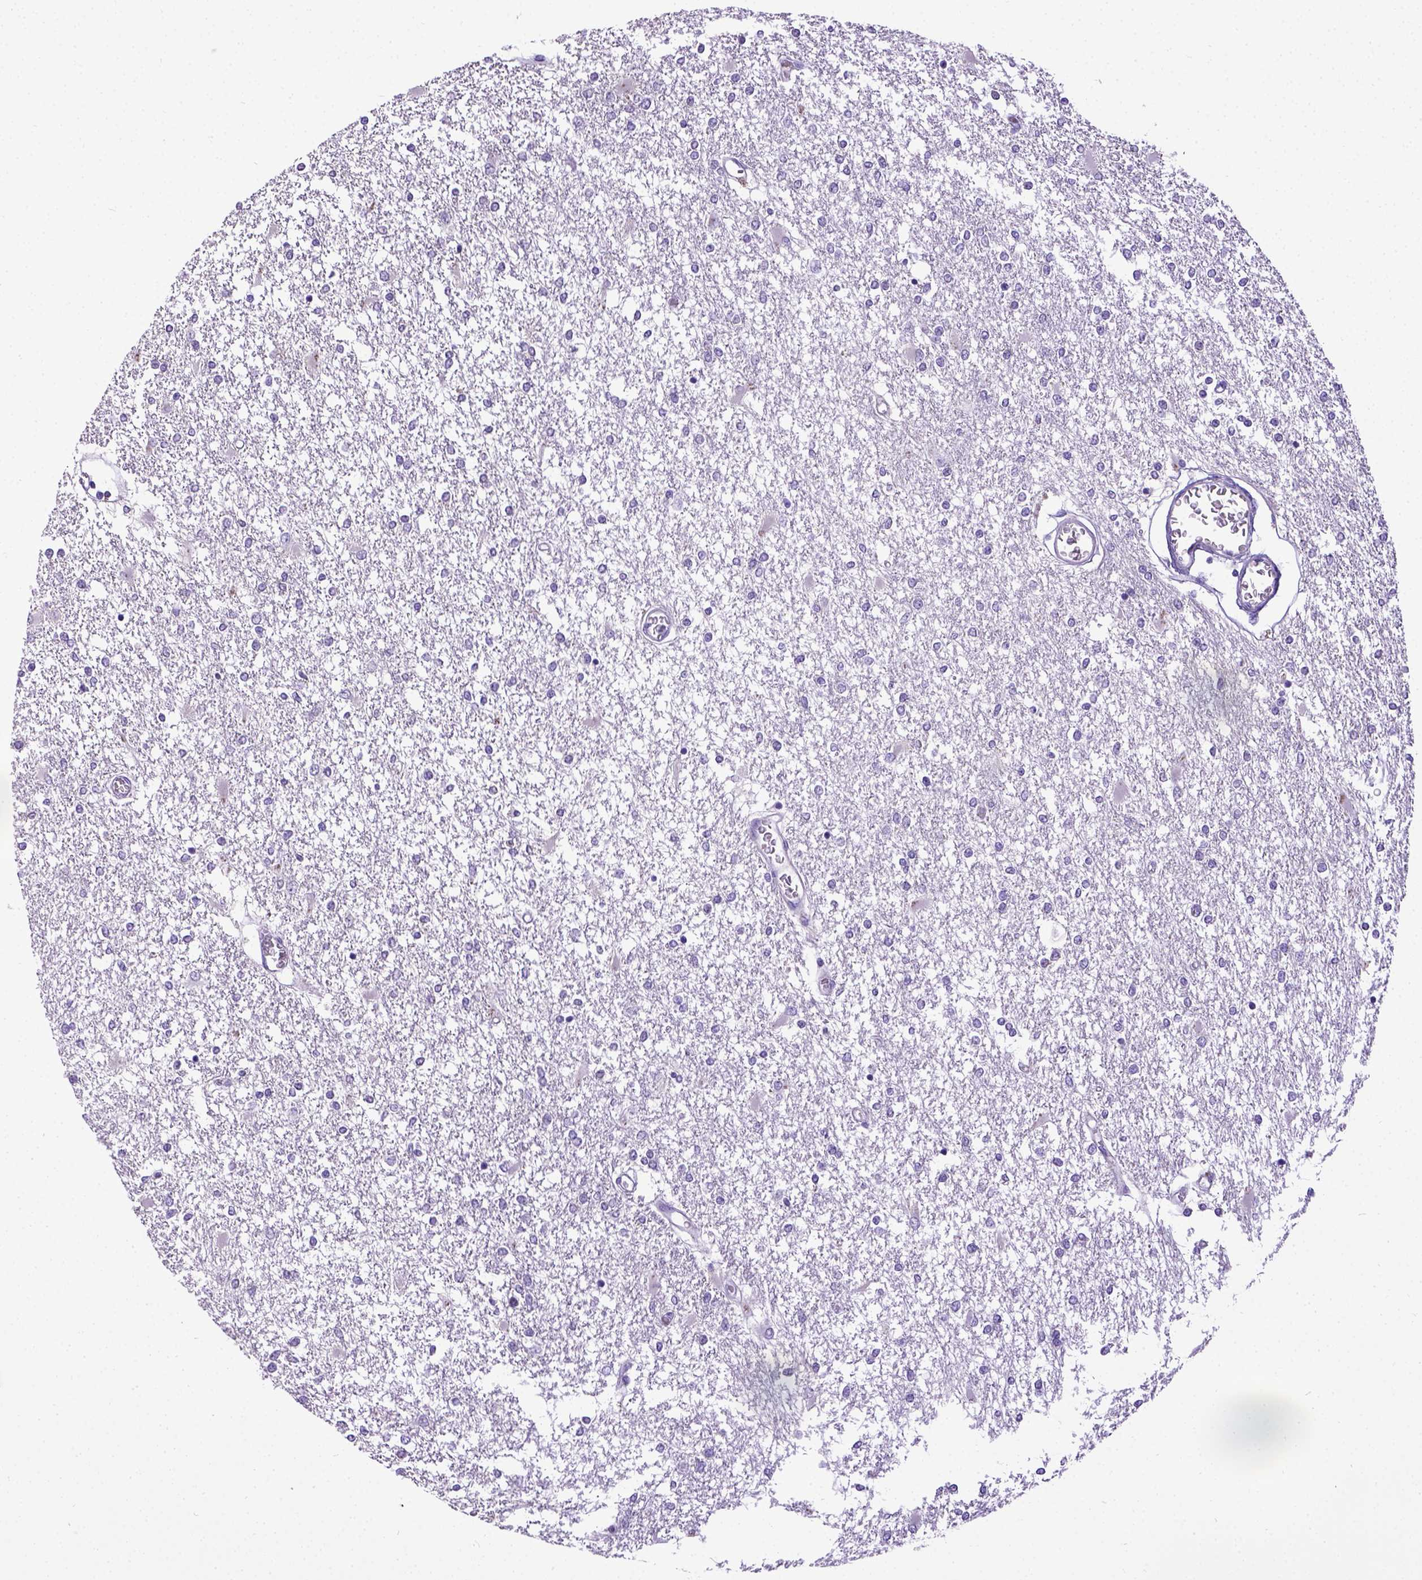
{"staining": {"intensity": "negative", "quantity": "none", "location": "none"}, "tissue": "glioma", "cell_type": "Tumor cells", "image_type": "cancer", "snomed": [{"axis": "morphology", "description": "Glioma, malignant, High grade"}, {"axis": "topography", "description": "Cerebral cortex"}], "caption": "Glioma was stained to show a protein in brown. There is no significant expression in tumor cells.", "gene": "SPEF1", "patient": {"sex": "male", "age": 79}}